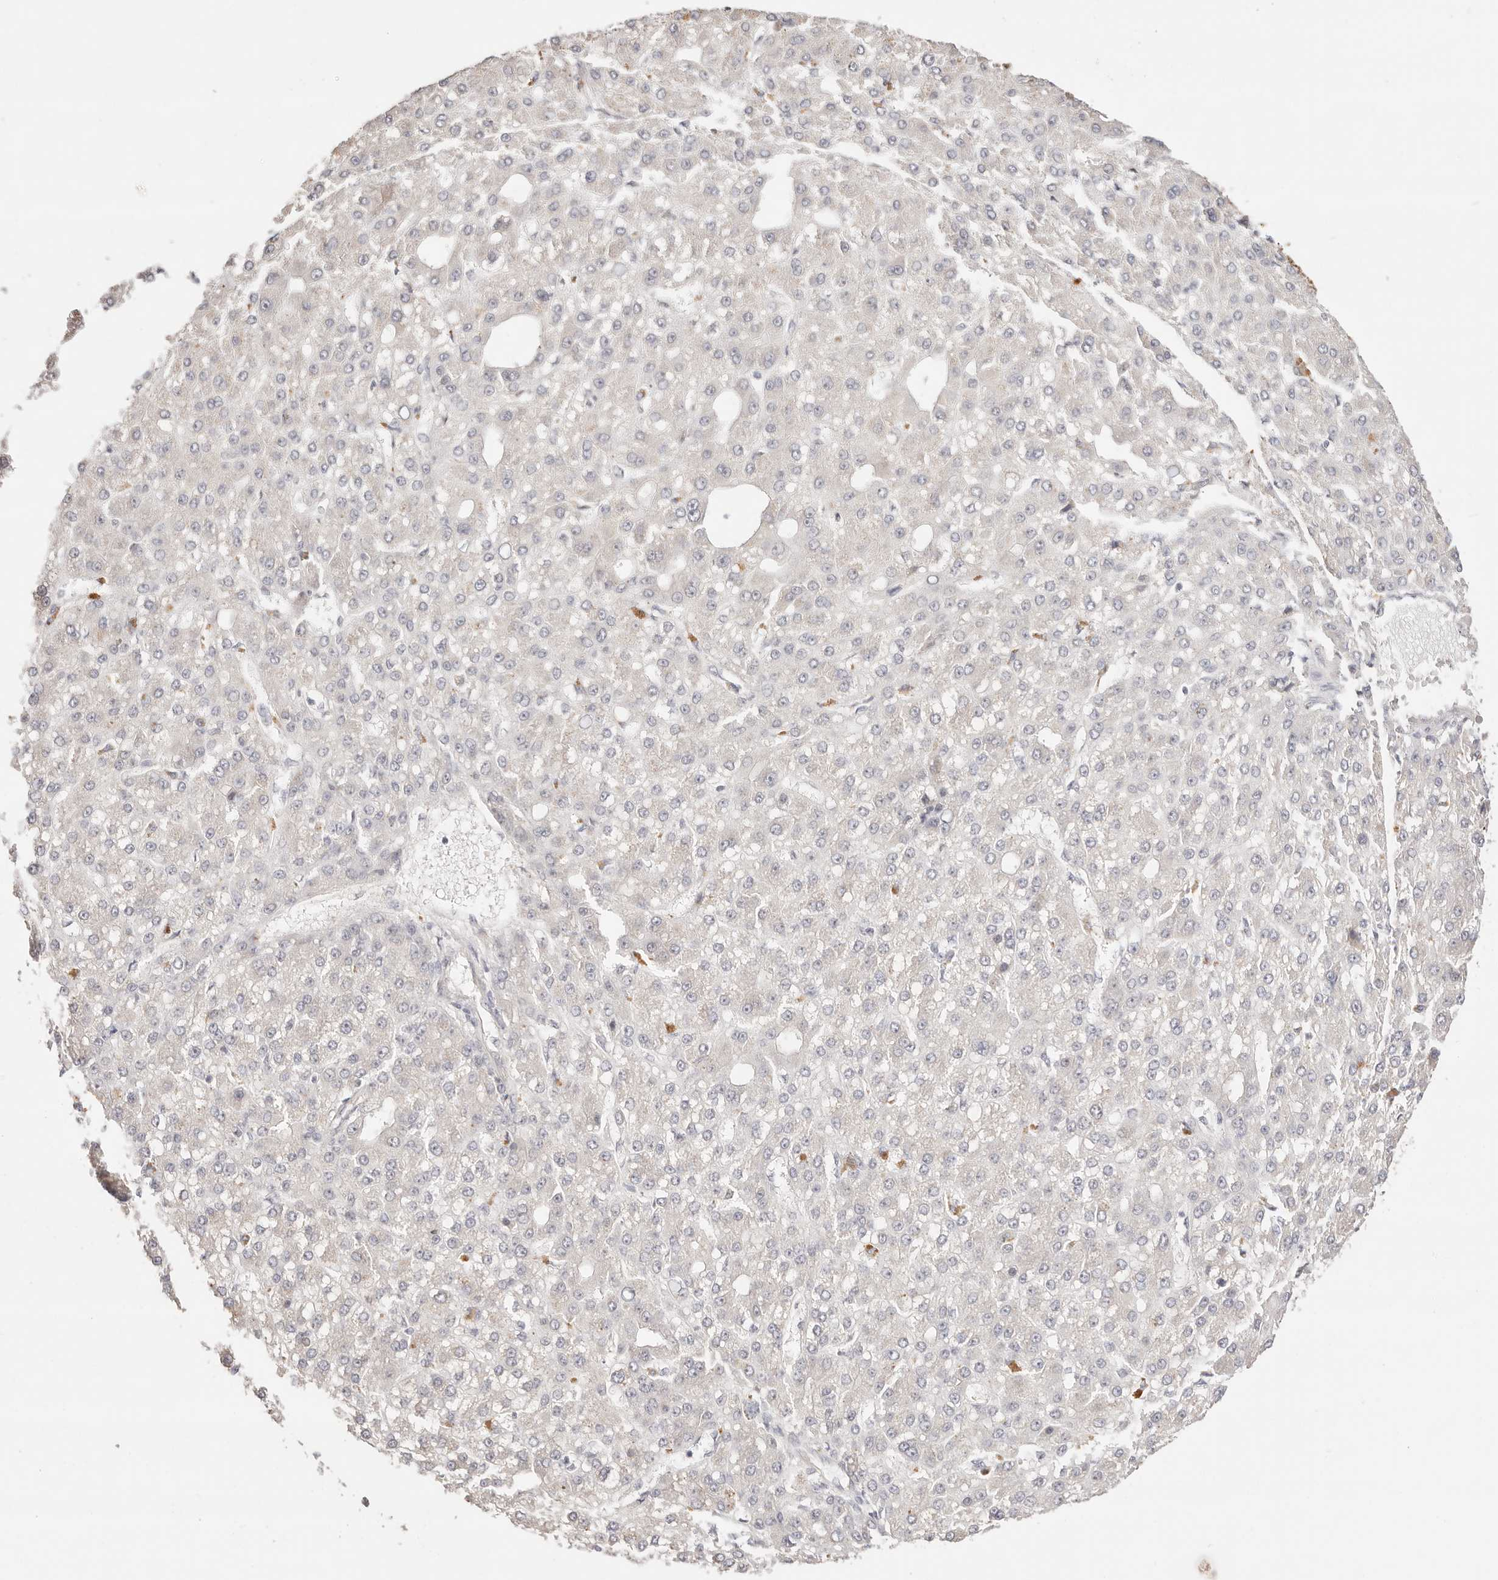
{"staining": {"intensity": "negative", "quantity": "none", "location": "none"}, "tissue": "liver cancer", "cell_type": "Tumor cells", "image_type": "cancer", "snomed": [{"axis": "morphology", "description": "Carcinoma, Hepatocellular, NOS"}, {"axis": "topography", "description": "Liver"}], "caption": "Tumor cells show no significant protein expression in hepatocellular carcinoma (liver).", "gene": "RFC3", "patient": {"sex": "male", "age": 67}}